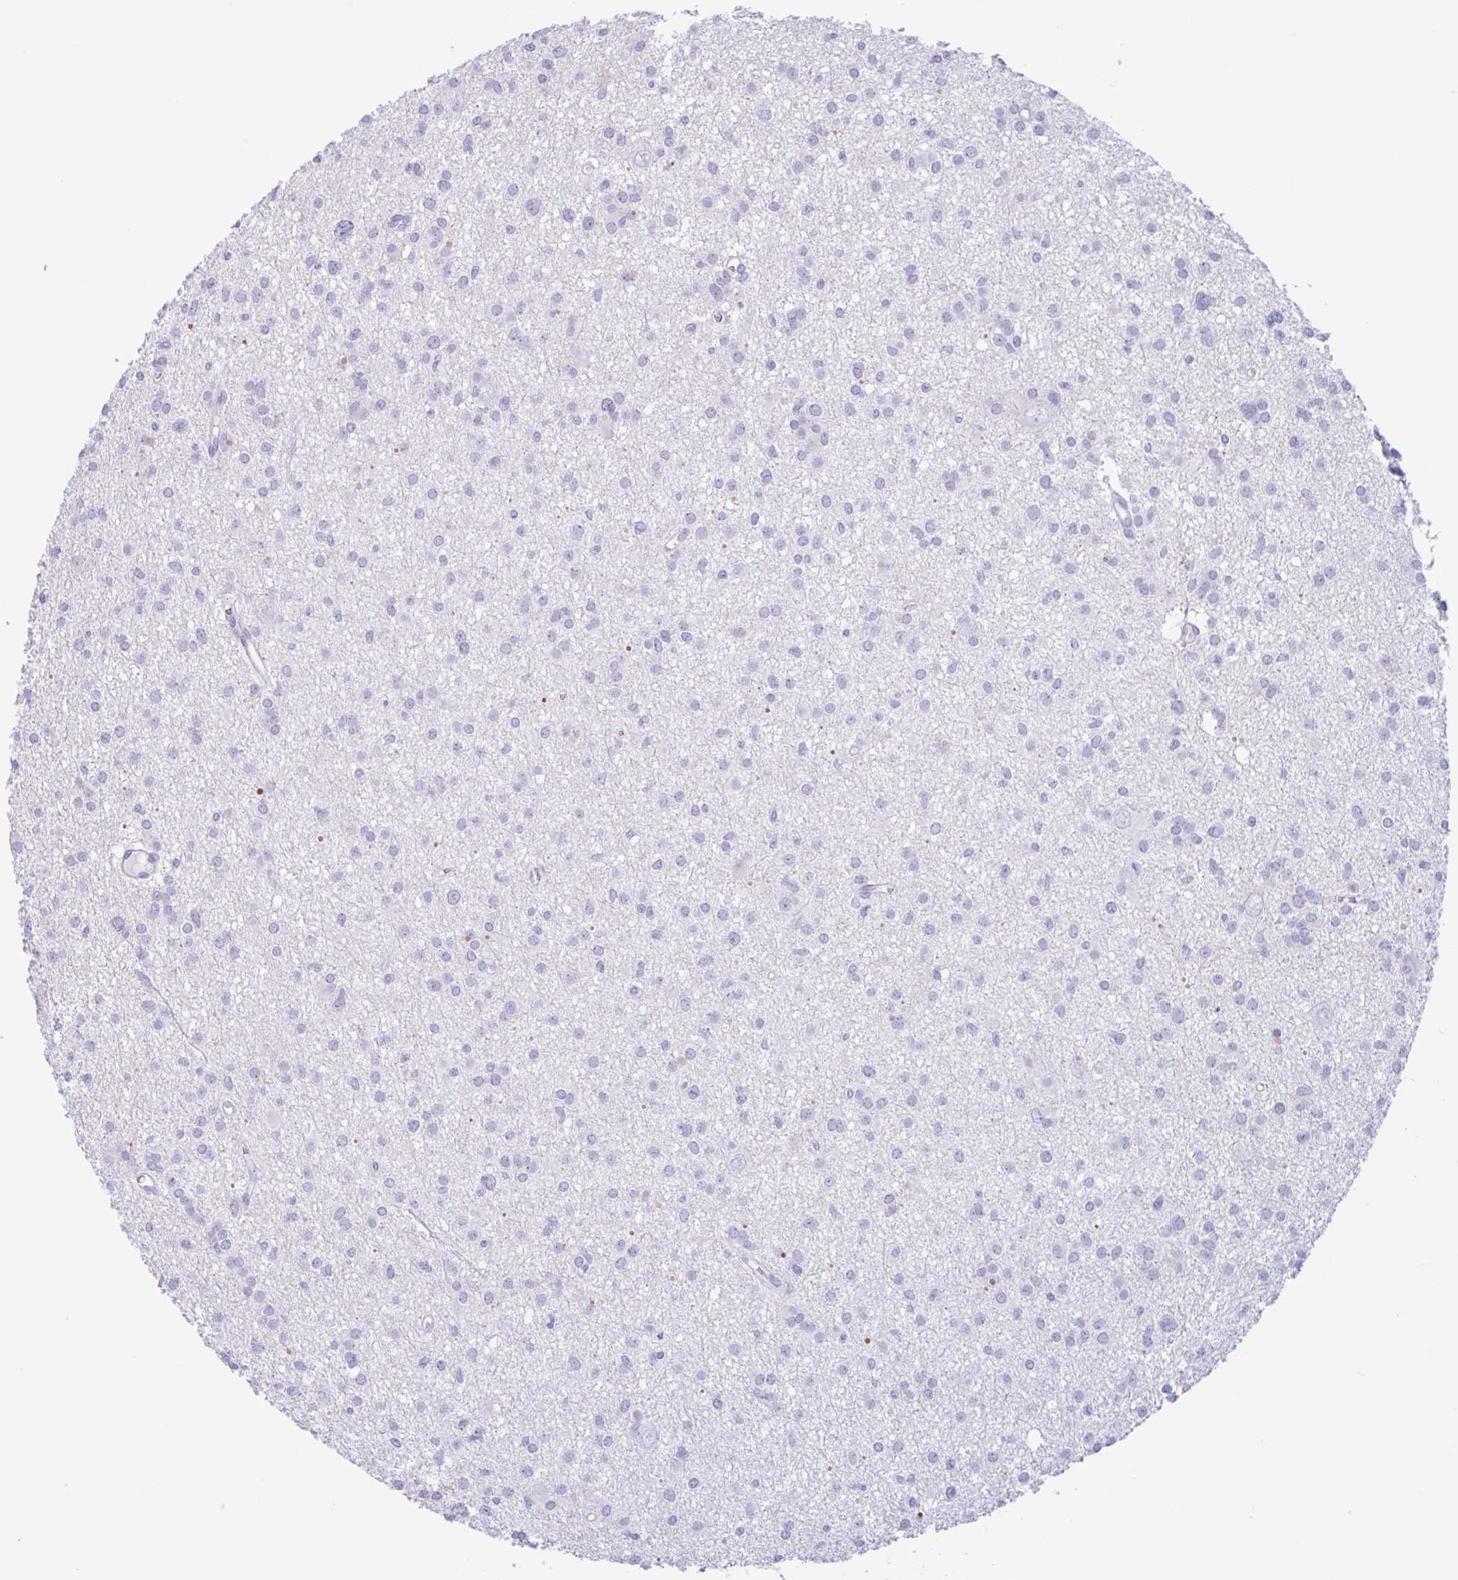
{"staining": {"intensity": "negative", "quantity": "none", "location": "none"}, "tissue": "glioma", "cell_type": "Tumor cells", "image_type": "cancer", "snomed": [{"axis": "morphology", "description": "Glioma, malignant, High grade"}, {"axis": "topography", "description": "Brain"}], "caption": "An immunohistochemistry image of malignant high-grade glioma is shown. There is no staining in tumor cells of malignant high-grade glioma.", "gene": "DTWD2", "patient": {"sex": "male", "age": 23}}